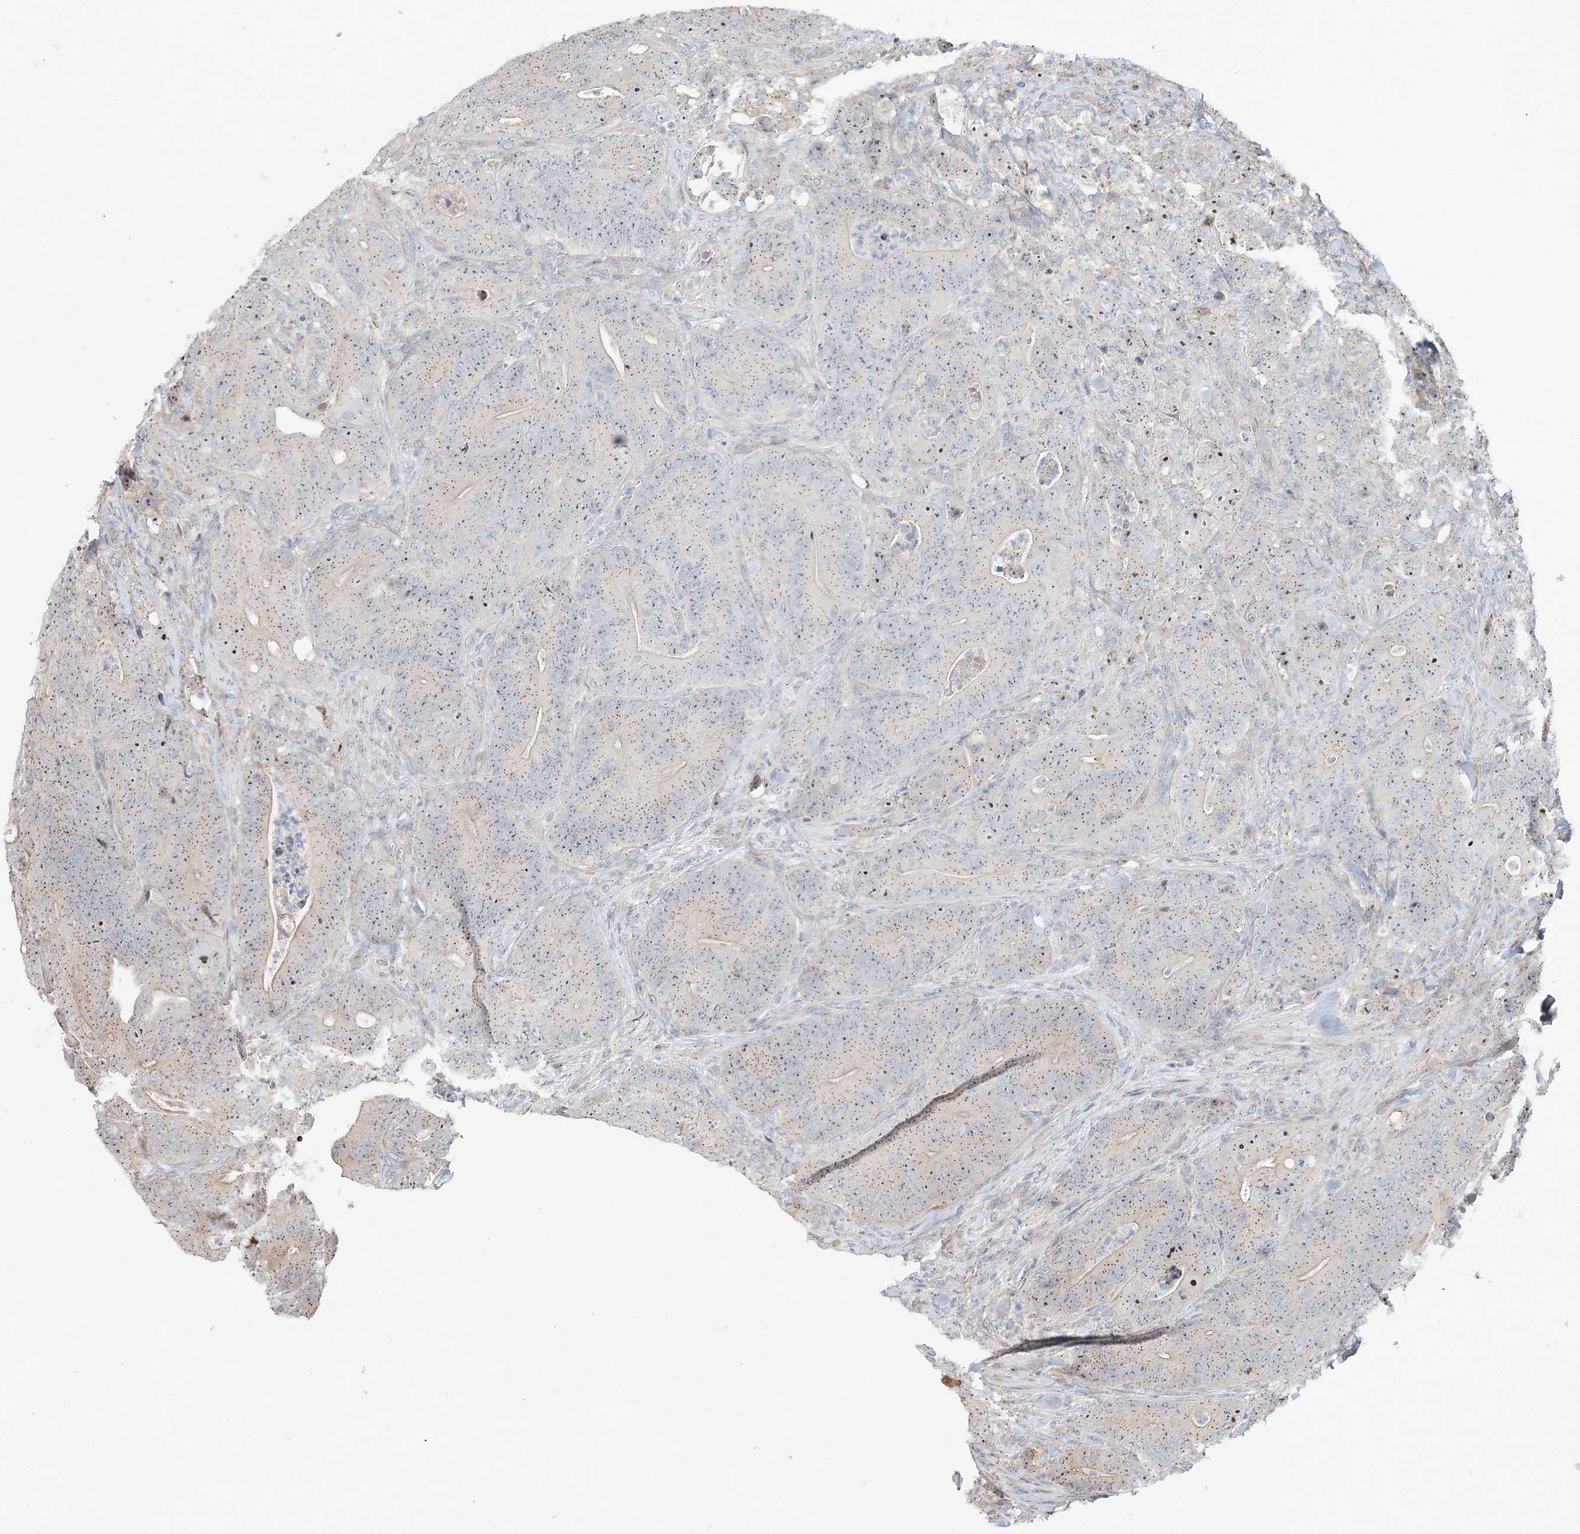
{"staining": {"intensity": "weak", "quantity": ">75%", "location": "cytoplasmic/membranous"}, "tissue": "colorectal cancer", "cell_type": "Tumor cells", "image_type": "cancer", "snomed": [{"axis": "morphology", "description": "Normal tissue, NOS"}, {"axis": "topography", "description": "Colon"}], "caption": "Colorectal cancer tissue reveals weak cytoplasmic/membranous positivity in about >75% of tumor cells", "gene": "CXXC5", "patient": {"sex": "female", "age": 82}}